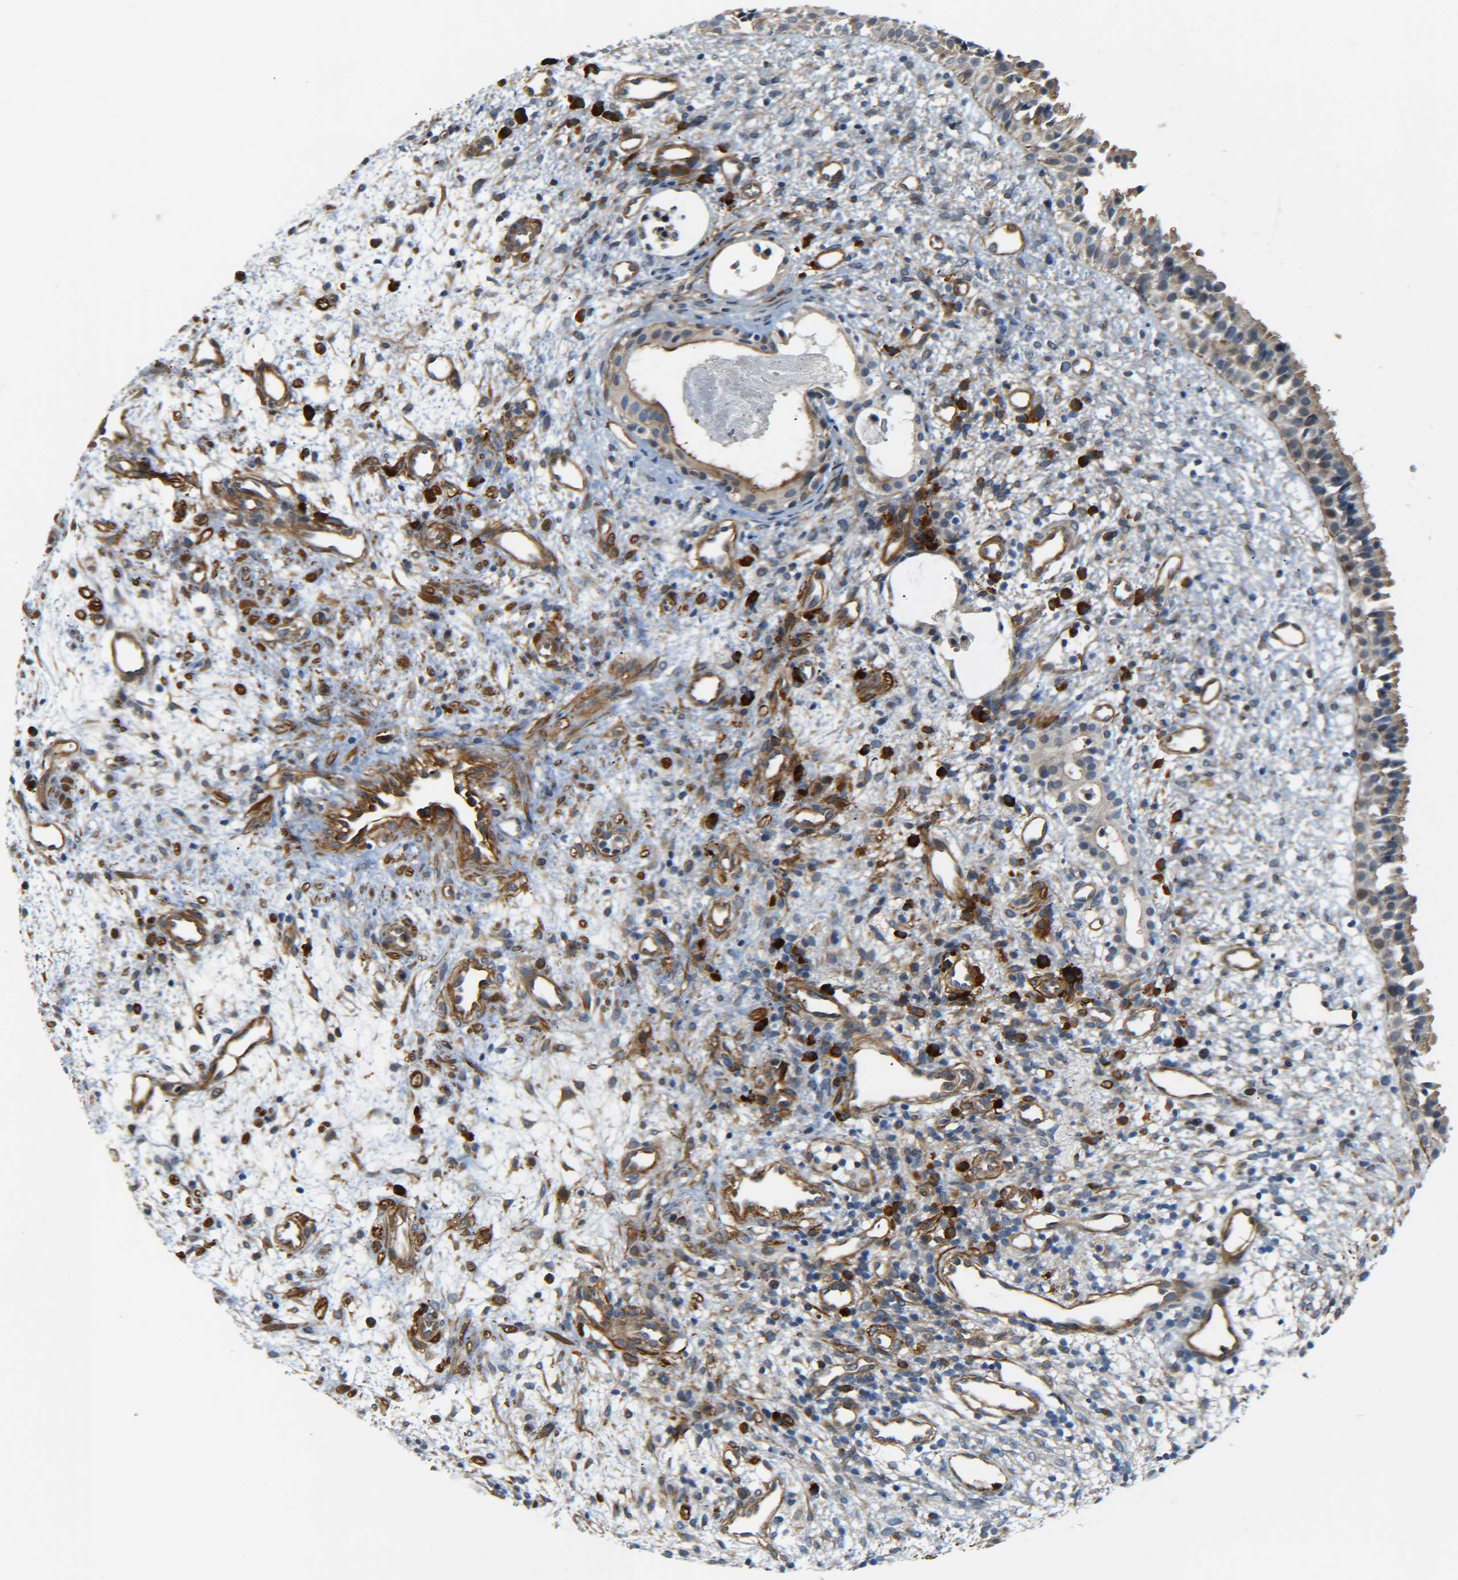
{"staining": {"intensity": "moderate", "quantity": "25%-75%", "location": "cytoplasmic/membranous"}, "tissue": "nasopharynx", "cell_type": "Respiratory epithelial cells", "image_type": "normal", "snomed": [{"axis": "morphology", "description": "Normal tissue, NOS"}, {"axis": "topography", "description": "Nasopharynx"}], "caption": "Approximately 25%-75% of respiratory epithelial cells in normal human nasopharynx reveal moderate cytoplasmic/membranous protein staining as visualized by brown immunohistochemical staining.", "gene": "MEIS1", "patient": {"sex": "male", "age": 22}}